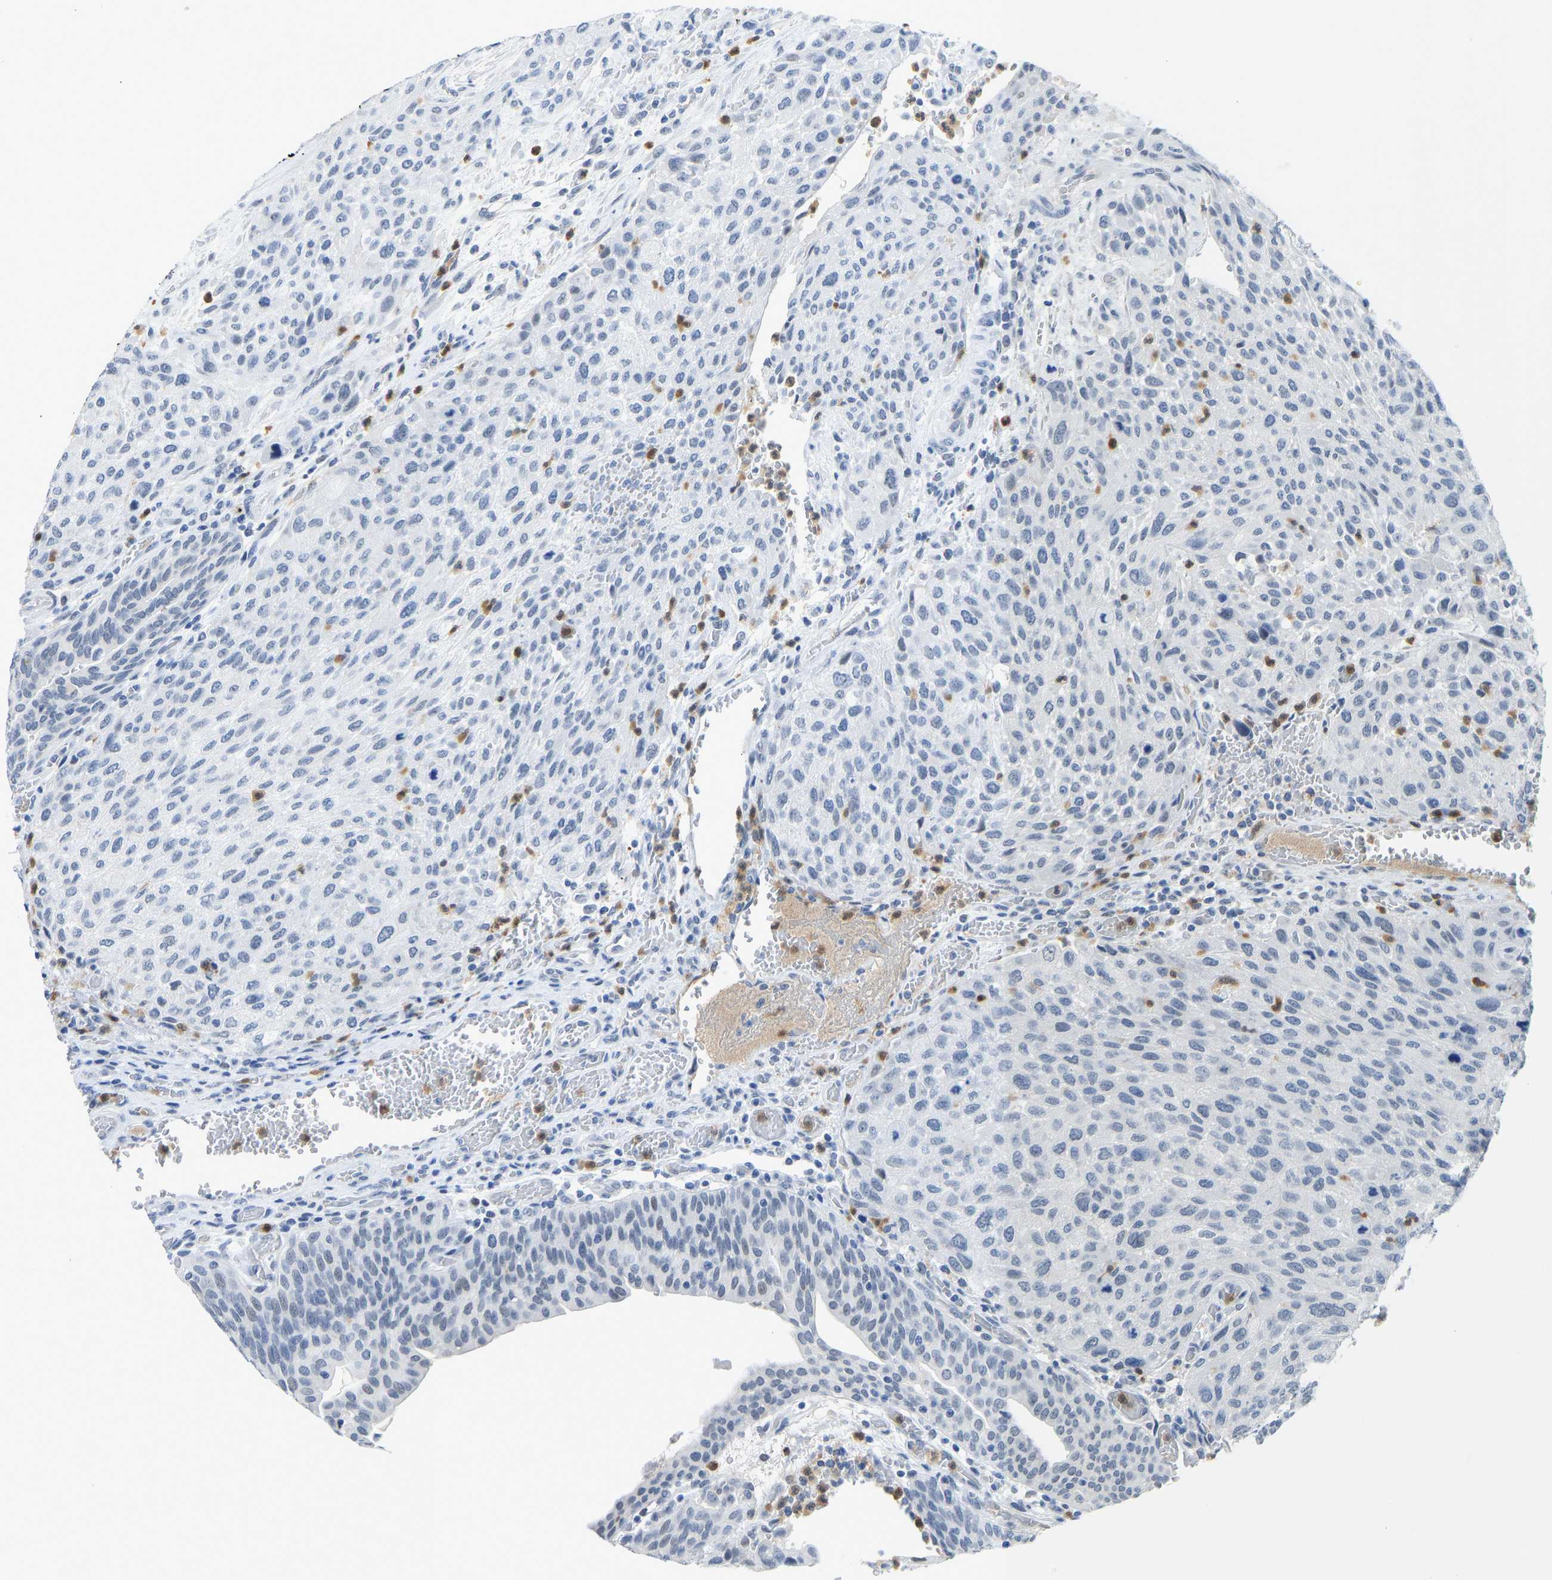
{"staining": {"intensity": "negative", "quantity": "none", "location": "none"}, "tissue": "urothelial cancer", "cell_type": "Tumor cells", "image_type": "cancer", "snomed": [{"axis": "morphology", "description": "Urothelial carcinoma, Low grade"}, {"axis": "morphology", "description": "Urothelial carcinoma, High grade"}, {"axis": "topography", "description": "Urinary bladder"}], "caption": "There is no significant staining in tumor cells of urothelial carcinoma (low-grade). Brightfield microscopy of immunohistochemistry stained with DAB (brown) and hematoxylin (blue), captured at high magnification.", "gene": "TXNDC2", "patient": {"sex": "male", "age": 35}}